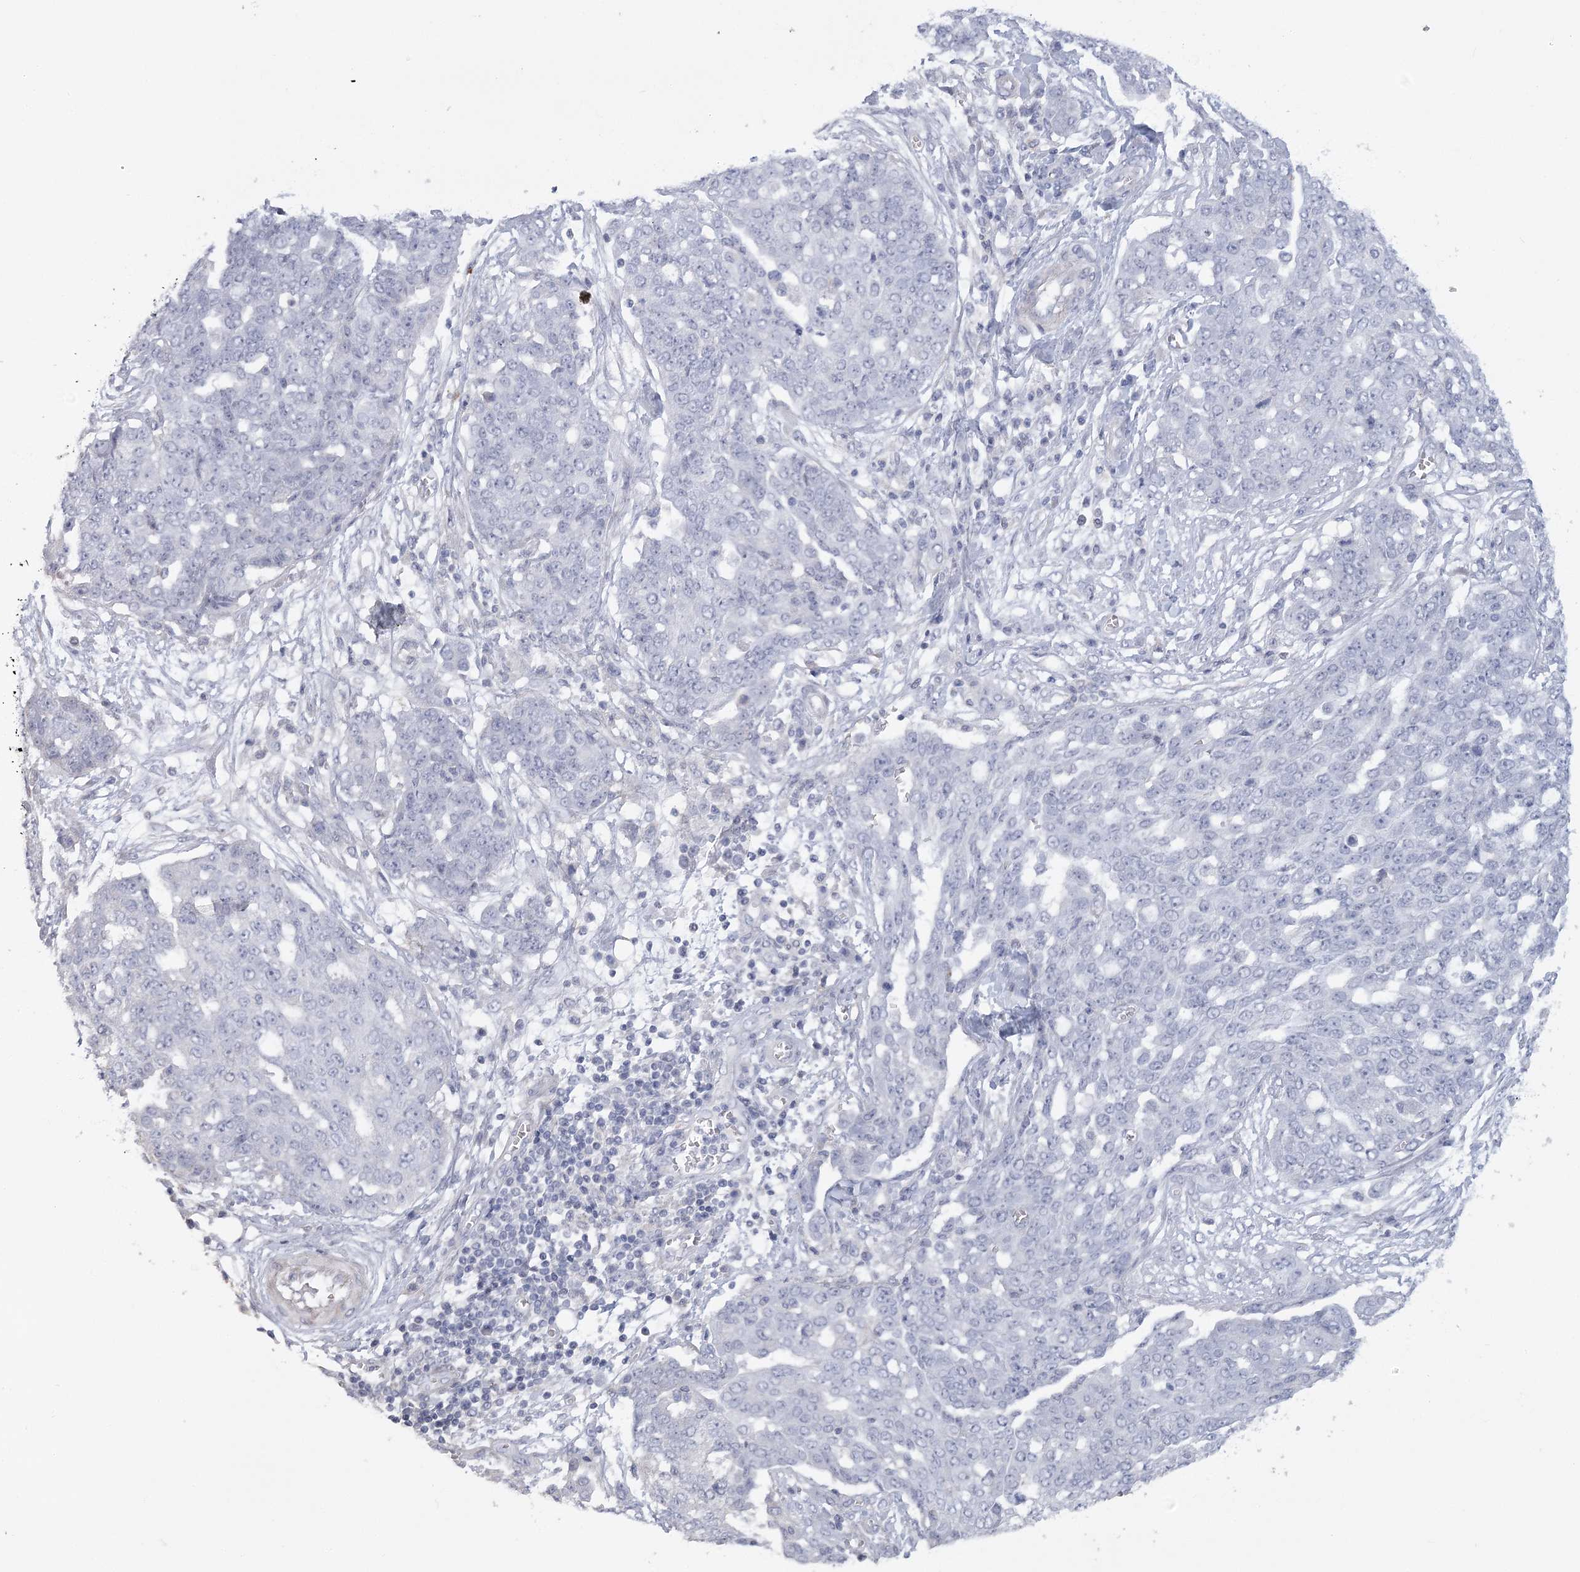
{"staining": {"intensity": "negative", "quantity": "none", "location": "none"}, "tissue": "ovarian cancer", "cell_type": "Tumor cells", "image_type": "cancer", "snomed": [{"axis": "morphology", "description": "Cystadenocarcinoma, serous, NOS"}, {"axis": "topography", "description": "Soft tissue"}, {"axis": "topography", "description": "Ovary"}], "caption": "Ovarian cancer (serous cystadenocarcinoma) was stained to show a protein in brown. There is no significant positivity in tumor cells.", "gene": "FAM76B", "patient": {"sex": "female", "age": 57}}